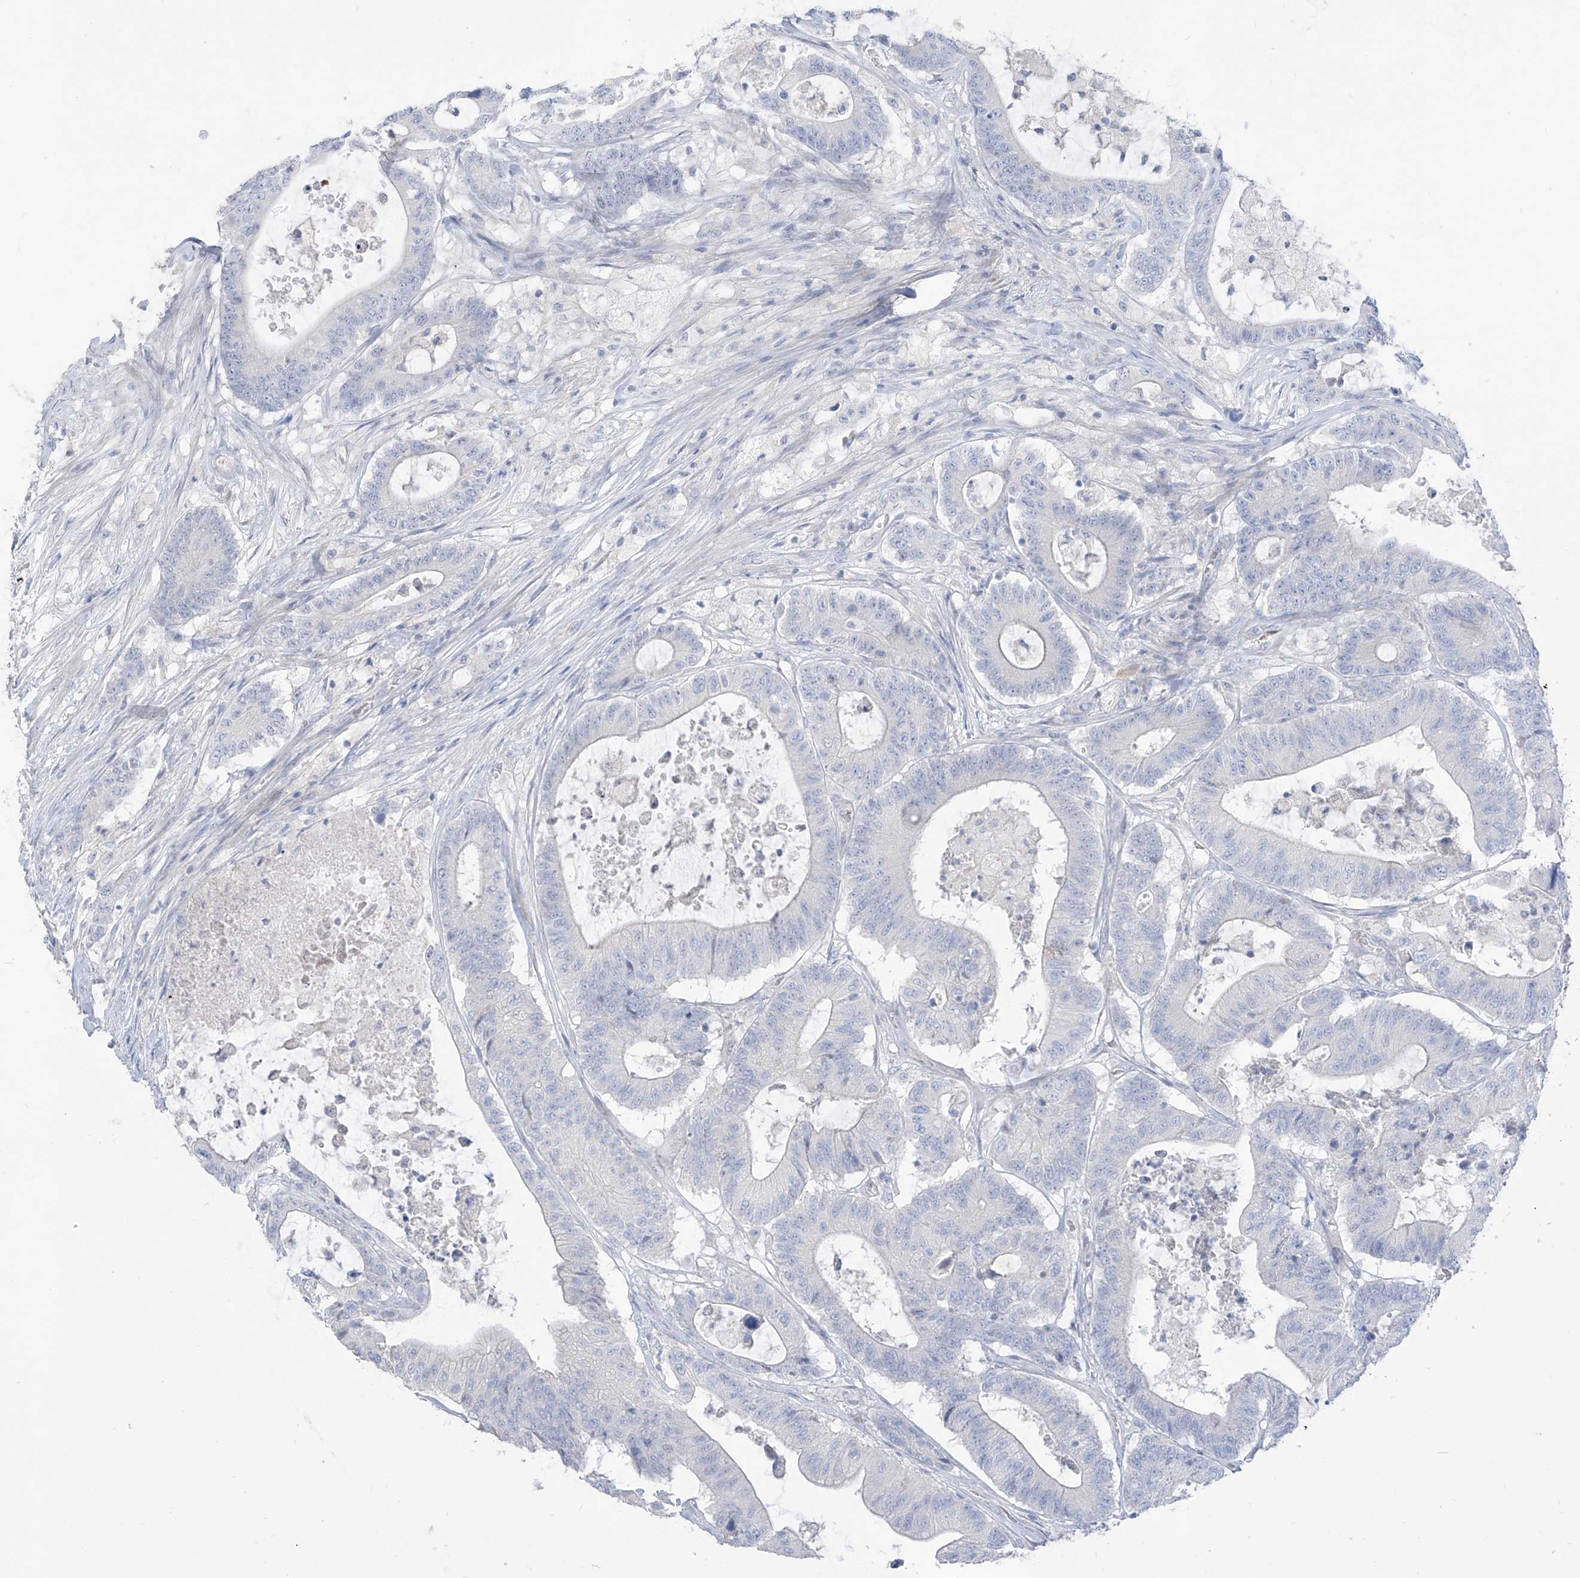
{"staining": {"intensity": "negative", "quantity": "none", "location": "none"}, "tissue": "colorectal cancer", "cell_type": "Tumor cells", "image_type": "cancer", "snomed": [{"axis": "morphology", "description": "Adenocarcinoma, NOS"}, {"axis": "topography", "description": "Colon"}], "caption": "There is no significant expression in tumor cells of colorectal cancer (adenocarcinoma).", "gene": "ASPRV1", "patient": {"sex": "female", "age": 84}}